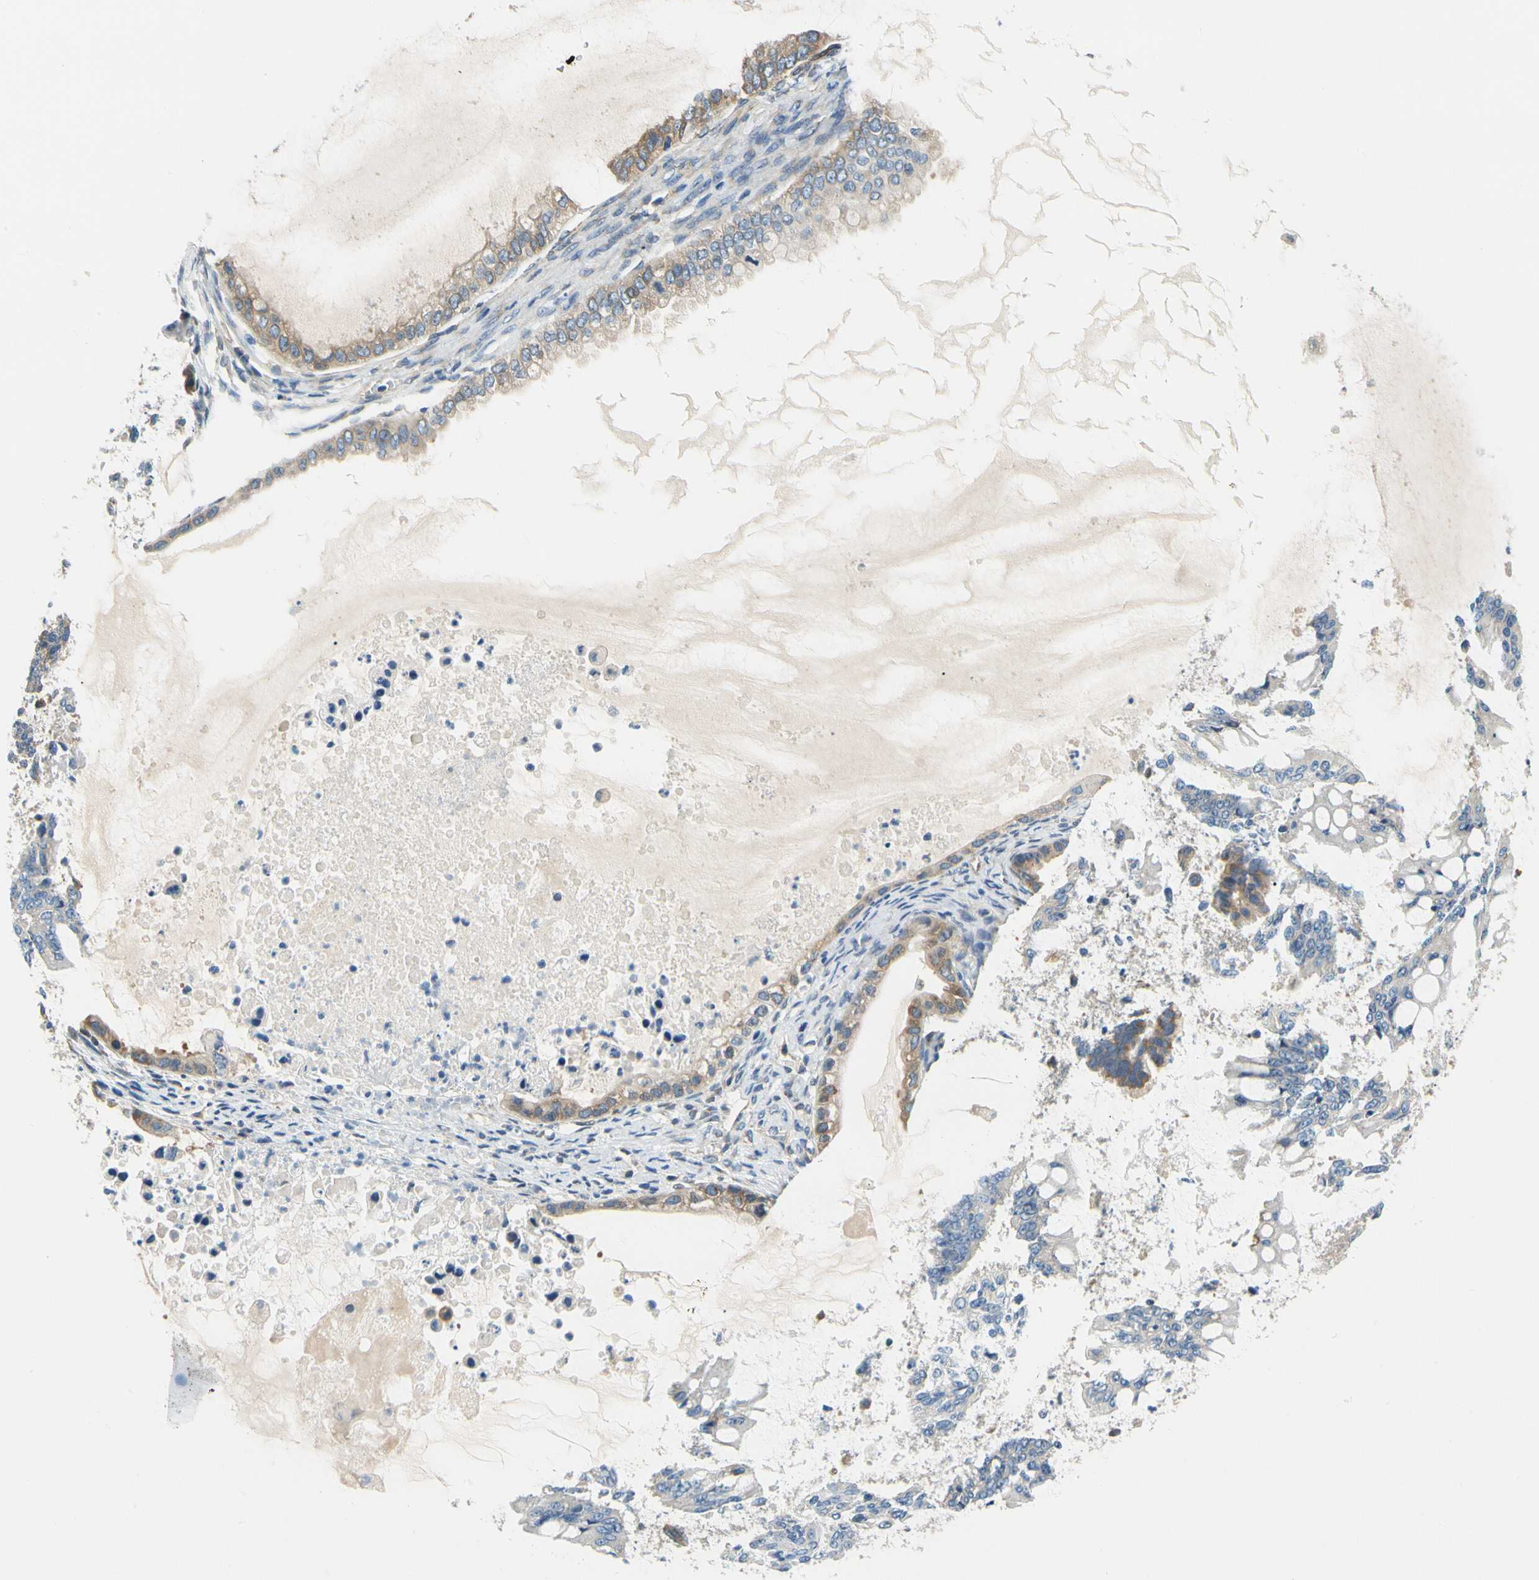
{"staining": {"intensity": "weak", "quantity": ">75%", "location": "cytoplasmic/membranous"}, "tissue": "ovarian cancer", "cell_type": "Tumor cells", "image_type": "cancer", "snomed": [{"axis": "morphology", "description": "Cystadenocarcinoma, mucinous, NOS"}, {"axis": "topography", "description": "Ovary"}], "caption": "There is low levels of weak cytoplasmic/membranous expression in tumor cells of ovarian mucinous cystadenocarcinoma, as demonstrated by immunohistochemical staining (brown color).", "gene": "LRRC47", "patient": {"sex": "female", "age": 80}}